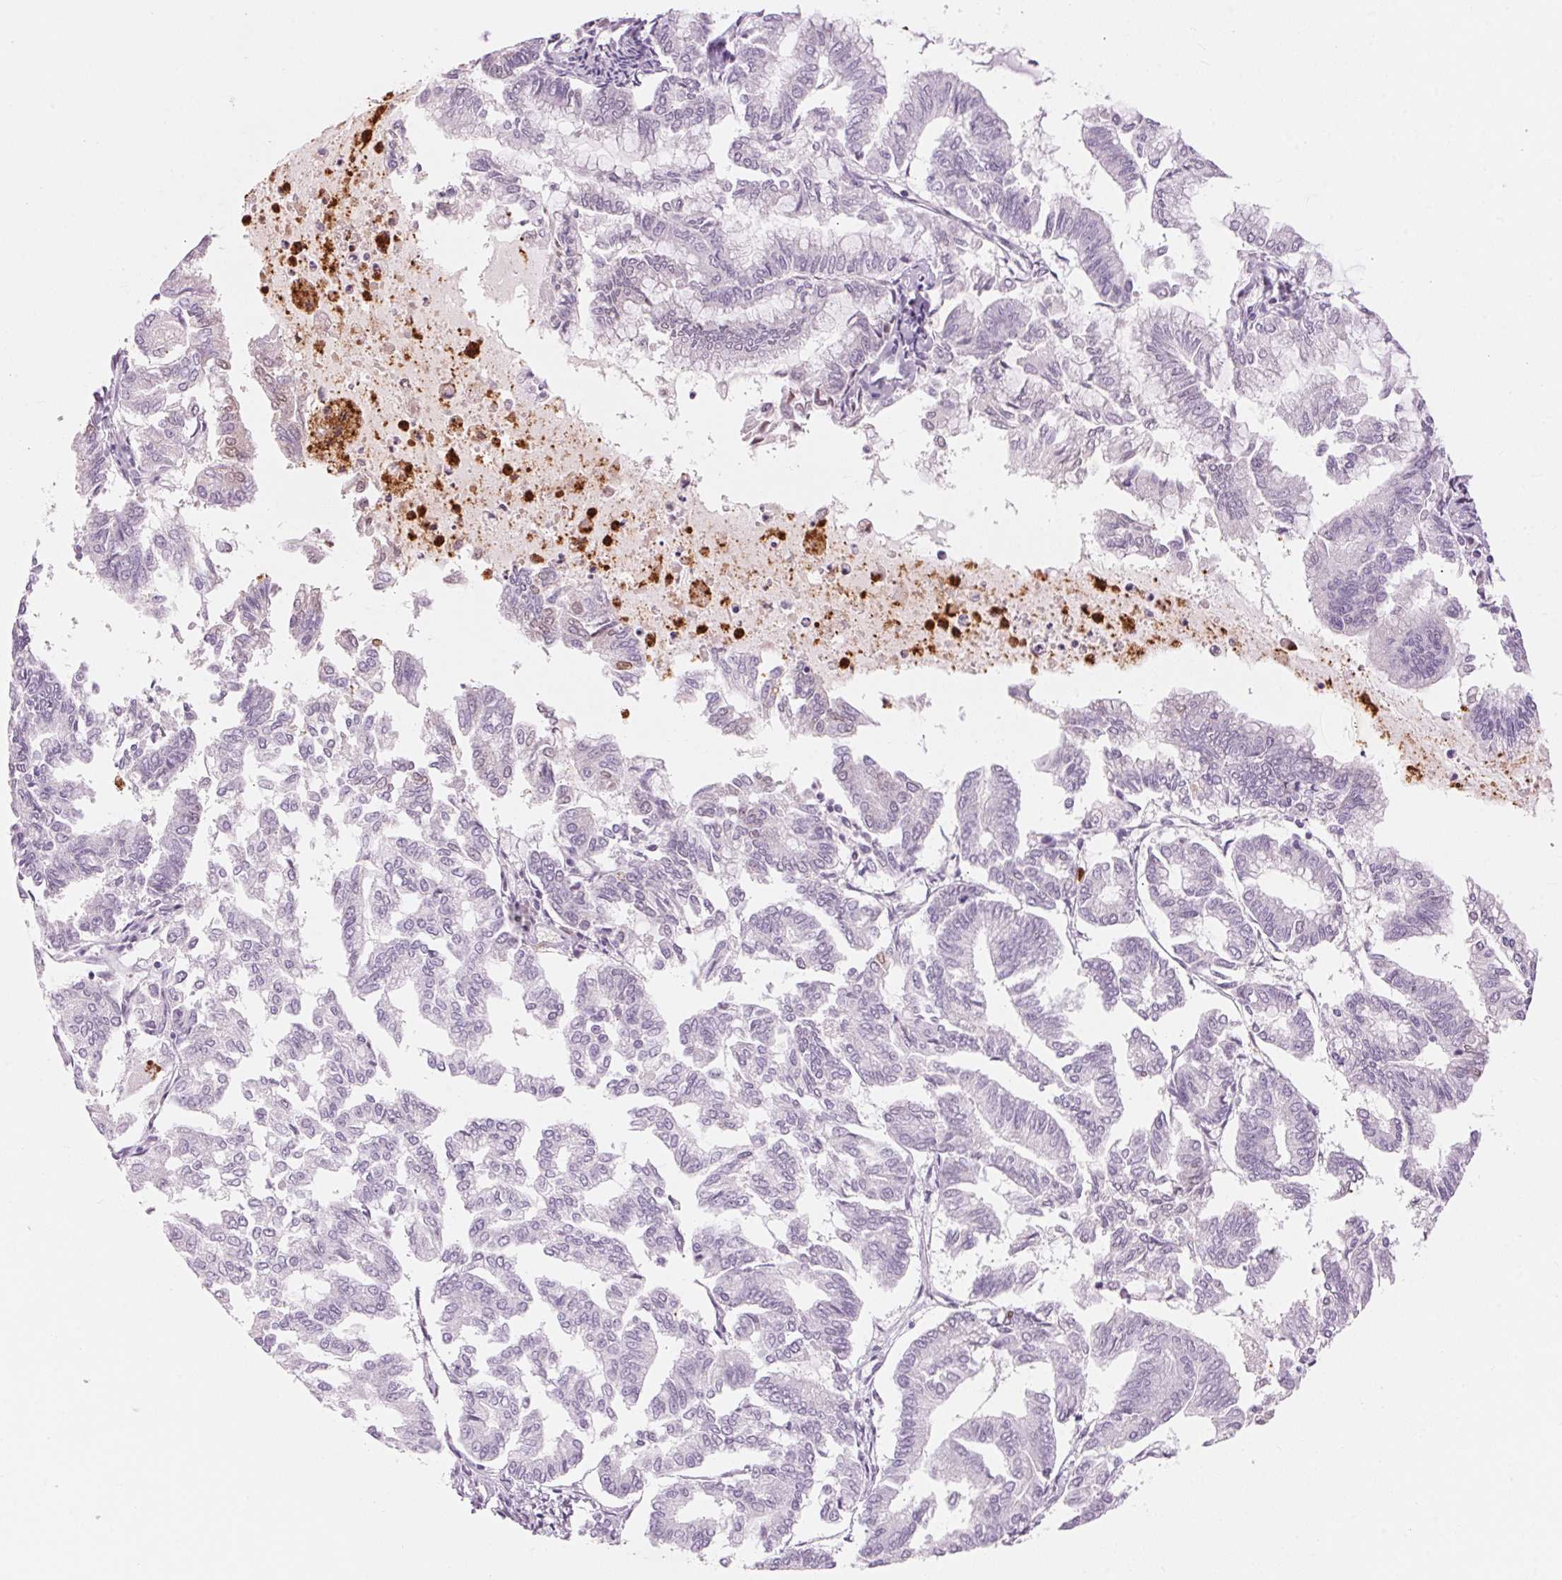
{"staining": {"intensity": "negative", "quantity": "none", "location": "none"}, "tissue": "endometrial cancer", "cell_type": "Tumor cells", "image_type": "cancer", "snomed": [{"axis": "morphology", "description": "Adenocarcinoma, NOS"}, {"axis": "topography", "description": "Endometrium"}], "caption": "Immunohistochemistry micrograph of human endometrial cancer (adenocarcinoma) stained for a protein (brown), which shows no positivity in tumor cells.", "gene": "KLK7", "patient": {"sex": "female", "age": 79}}